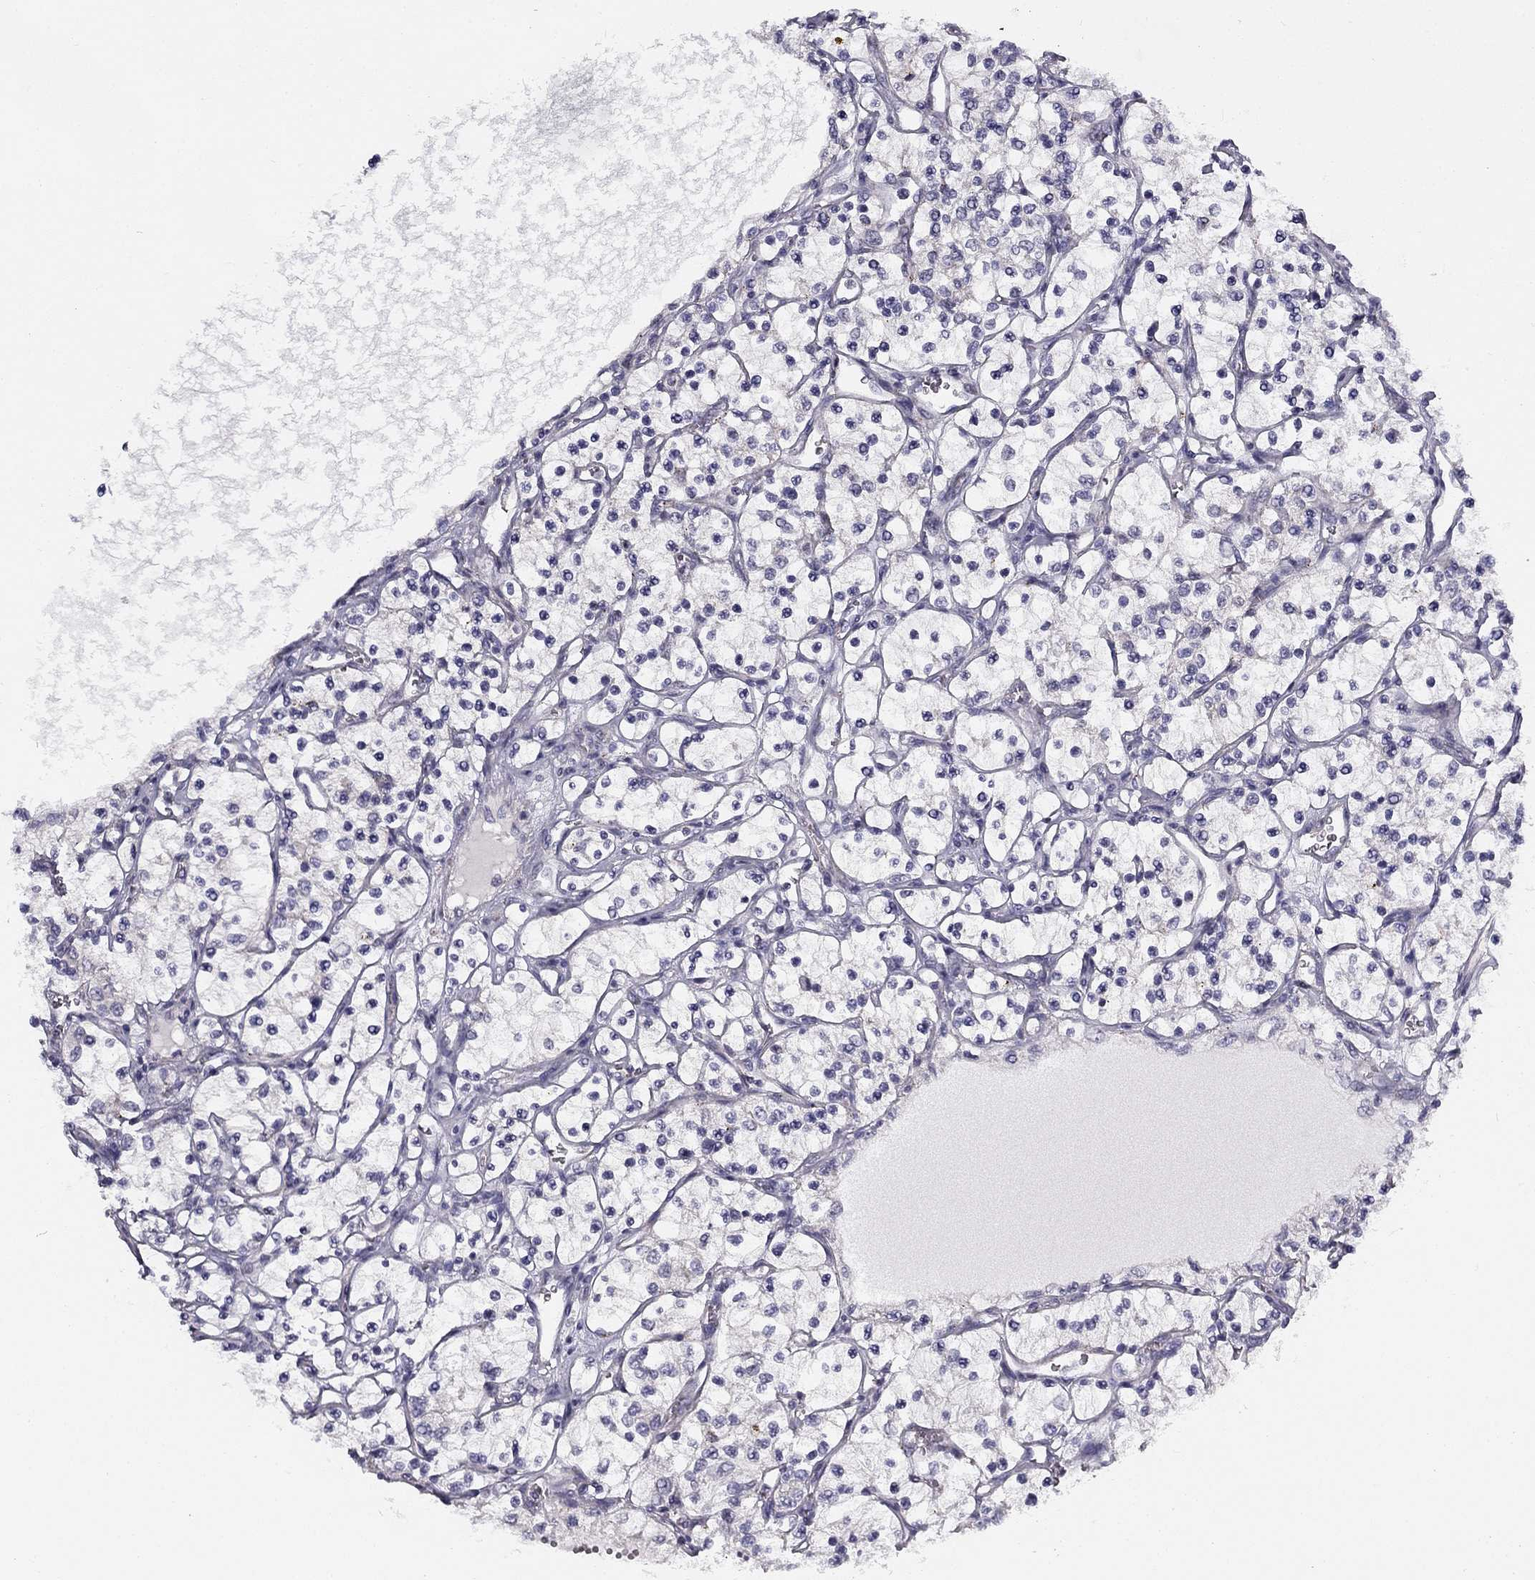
{"staining": {"intensity": "negative", "quantity": "none", "location": "none"}, "tissue": "renal cancer", "cell_type": "Tumor cells", "image_type": "cancer", "snomed": [{"axis": "morphology", "description": "Adenocarcinoma, NOS"}, {"axis": "topography", "description": "Kidney"}], "caption": "Image shows no protein staining in tumor cells of renal cancer (adenocarcinoma) tissue.", "gene": "CNR1", "patient": {"sex": "female", "age": 69}}